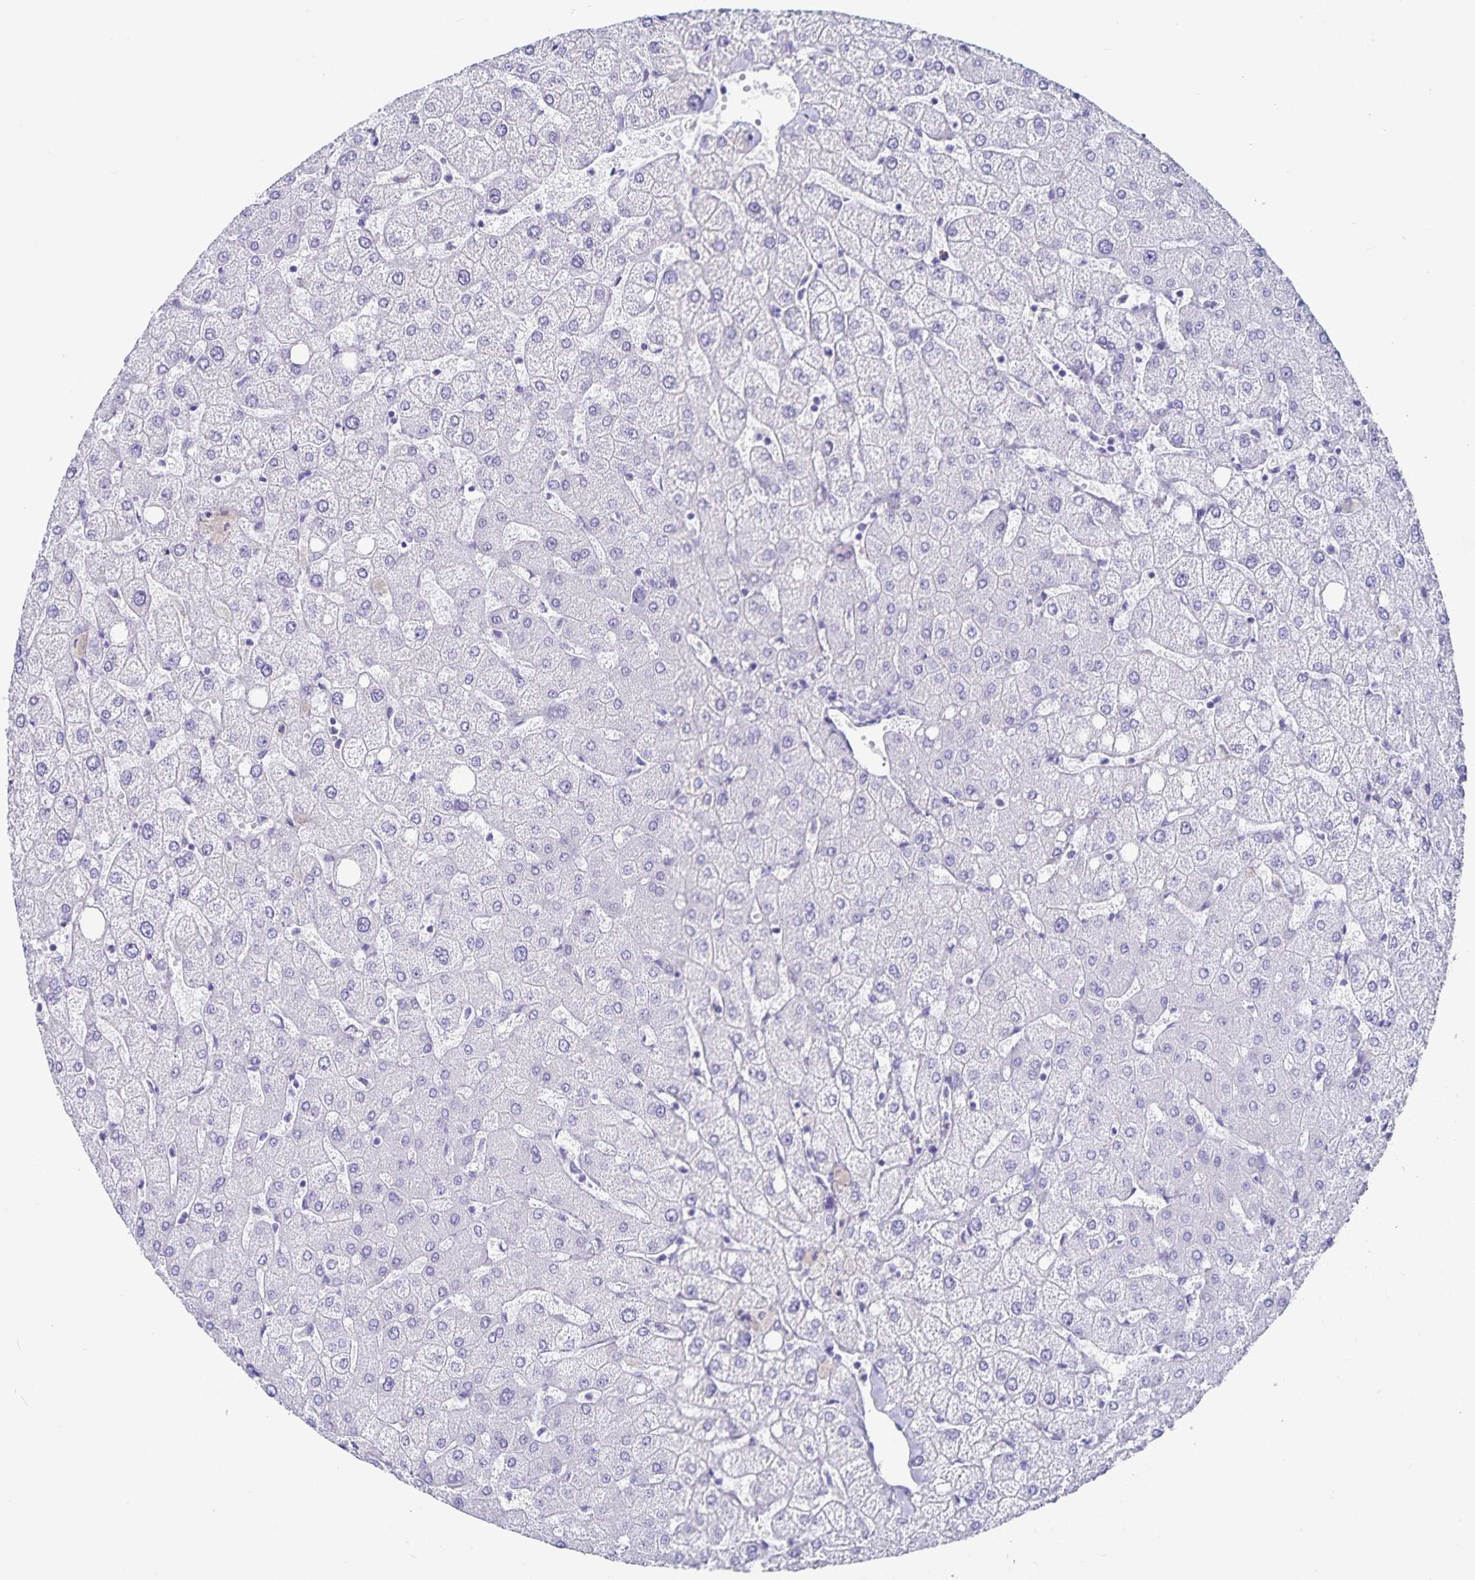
{"staining": {"intensity": "negative", "quantity": "none", "location": "none"}, "tissue": "liver", "cell_type": "Cholangiocytes", "image_type": "normal", "snomed": [{"axis": "morphology", "description": "Normal tissue, NOS"}, {"axis": "topography", "description": "Liver"}], "caption": "Immunohistochemical staining of unremarkable liver displays no significant positivity in cholangiocytes. Nuclei are stained in blue.", "gene": "C19orf73", "patient": {"sex": "female", "age": 54}}